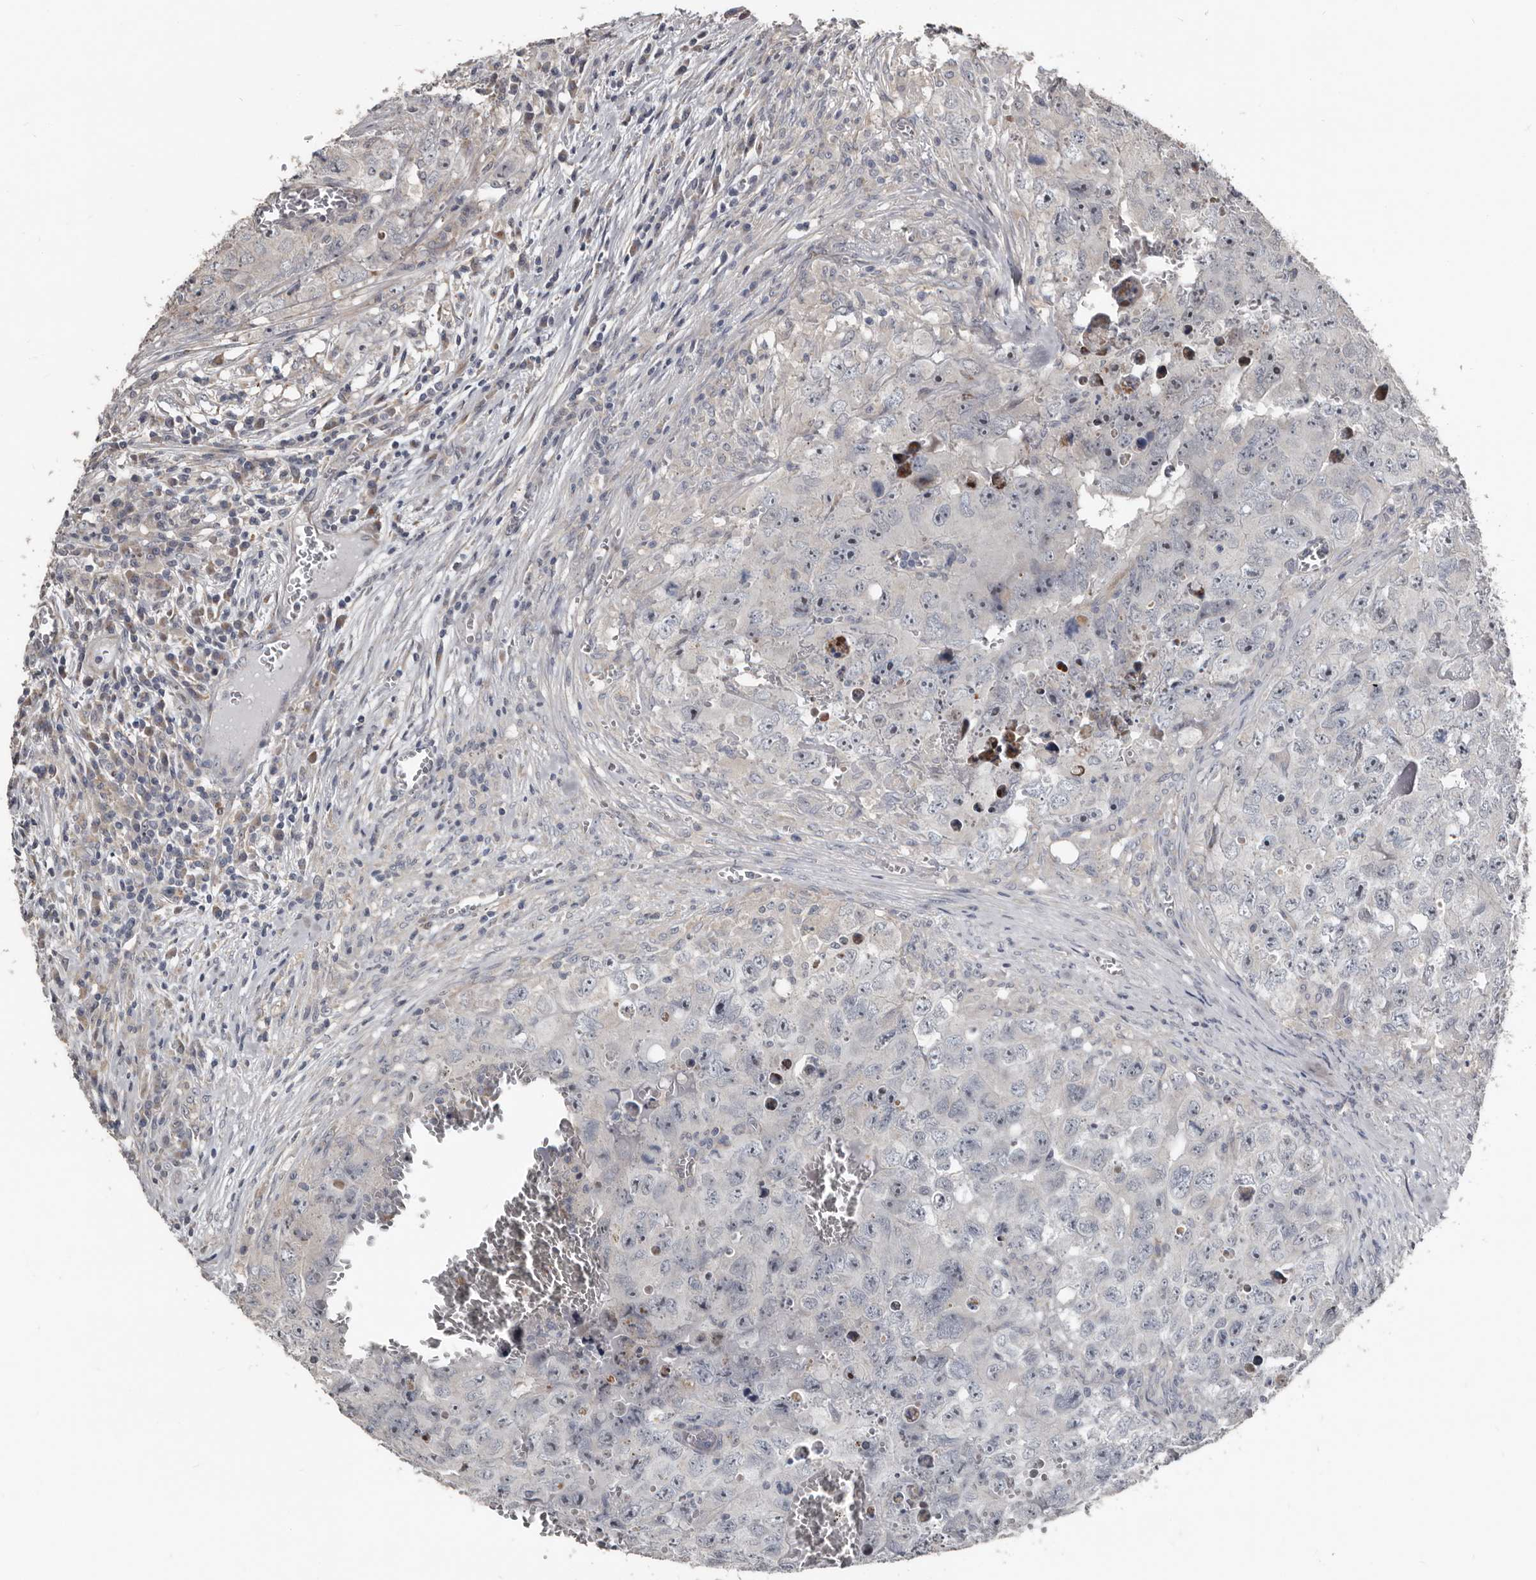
{"staining": {"intensity": "negative", "quantity": "none", "location": "none"}, "tissue": "testis cancer", "cell_type": "Tumor cells", "image_type": "cancer", "snomed": [{"axis": "morphology", "description": "Seminoma, NOS"}, {"axis": "morphology", "description": "Carcinoma, Embryonal, NOS"}, {"axis": "topography", "description": "Testis"}], "caption": "Human testis seminoma stained for a protein using immunohistochemistry (IHC) demonstrates no expression in tumor cells.", "gene": "DHPS", "patient": {"sex": "male", "age": 43}}